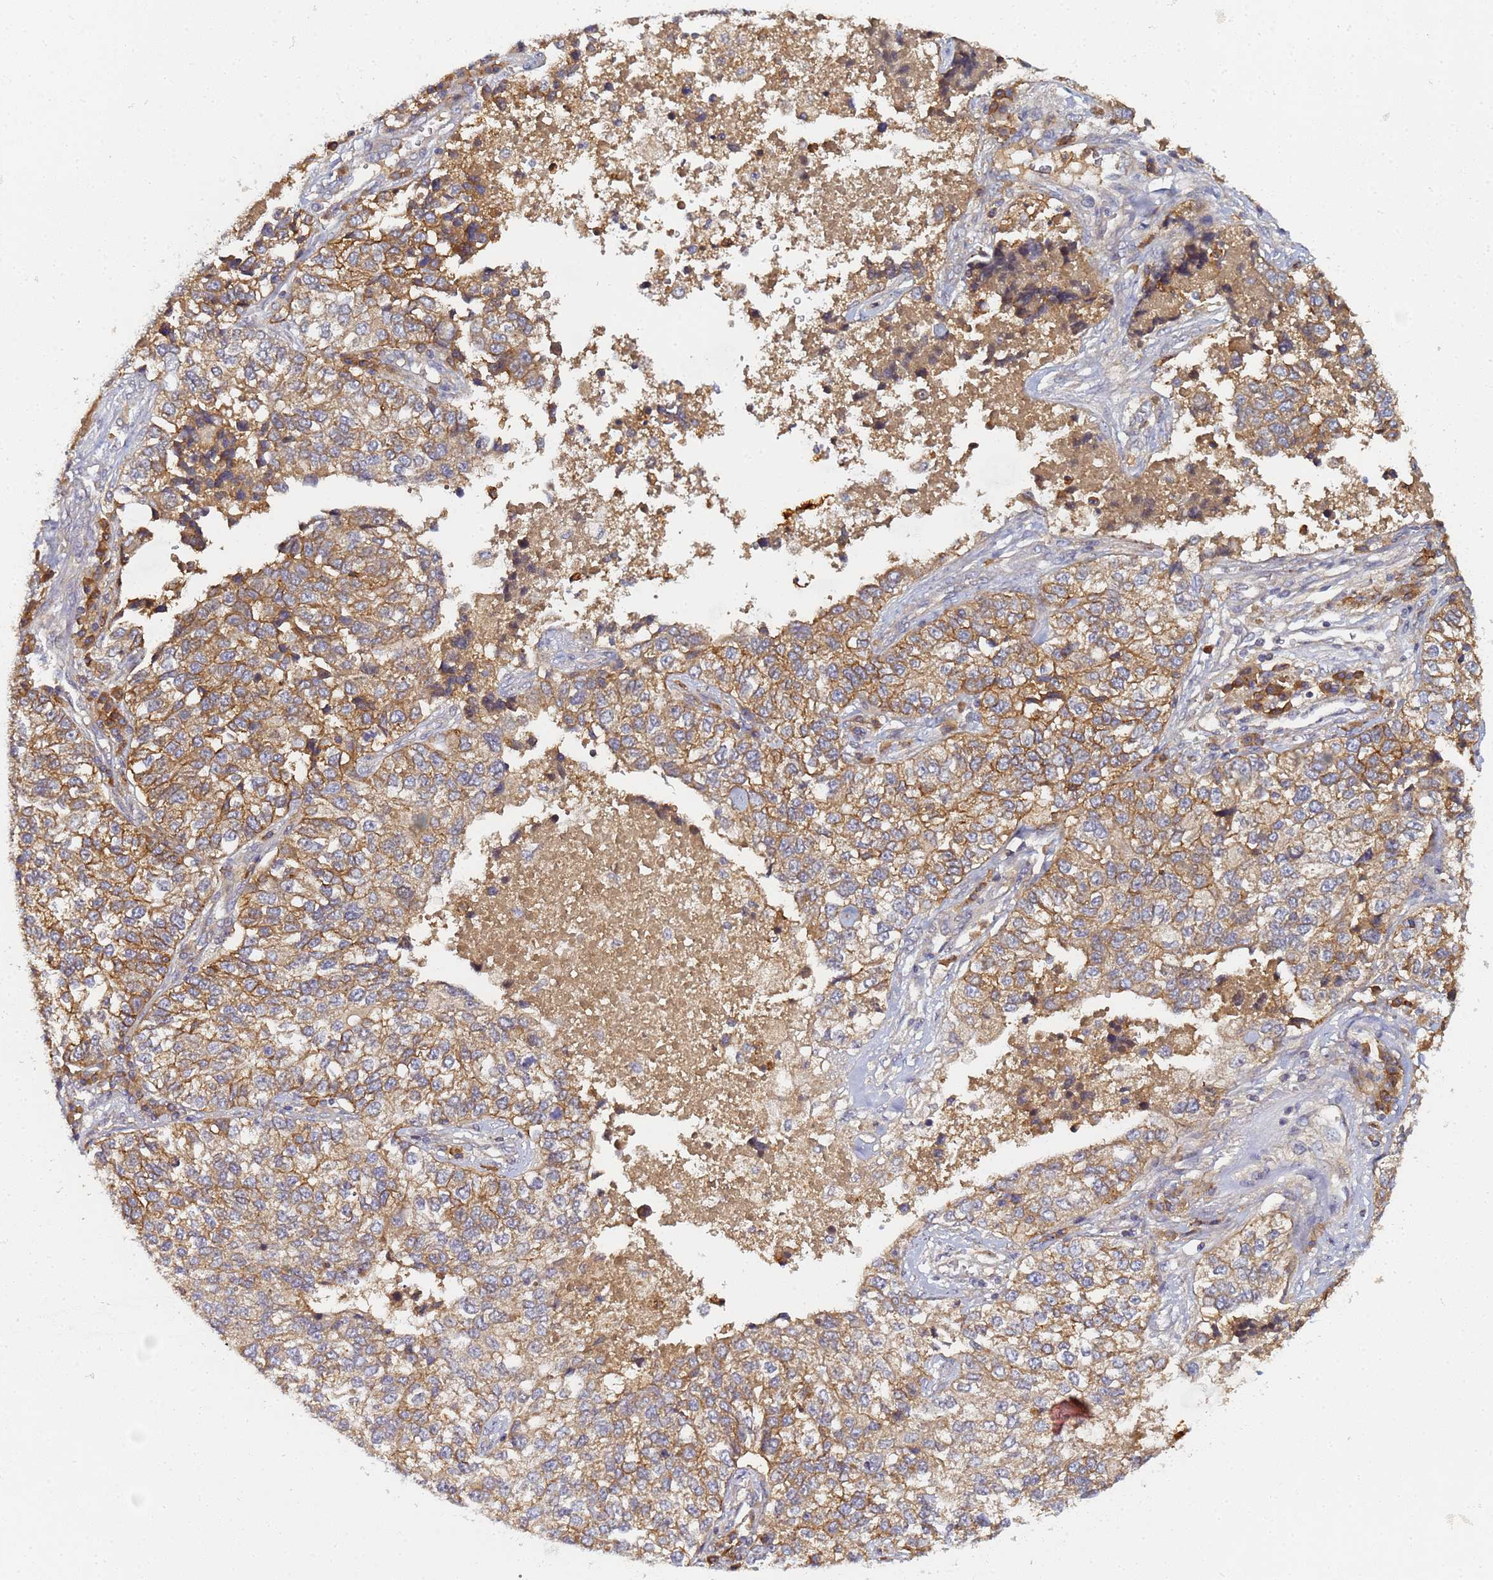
{"staining": {"intensity": "moderate", "quantity": ">75%", "location": "cytoplasmic/membranous"}, "tissue": "lung cancer", "cell_type": "Tumor cells", "image_type": "cancer", "snomed": [{"axis": "morphology", "description": "Adenocarcinoma, NOS"}, {"axis": "topography", "description": "Lung"}], "caption": "This is an image of IHC staining of lung cancer, which shows moderate staining in the cytoplasmic/membranous of tumor cells.", "gene": "LRRC69", "patient": {"sex": "male", "age": 49}}